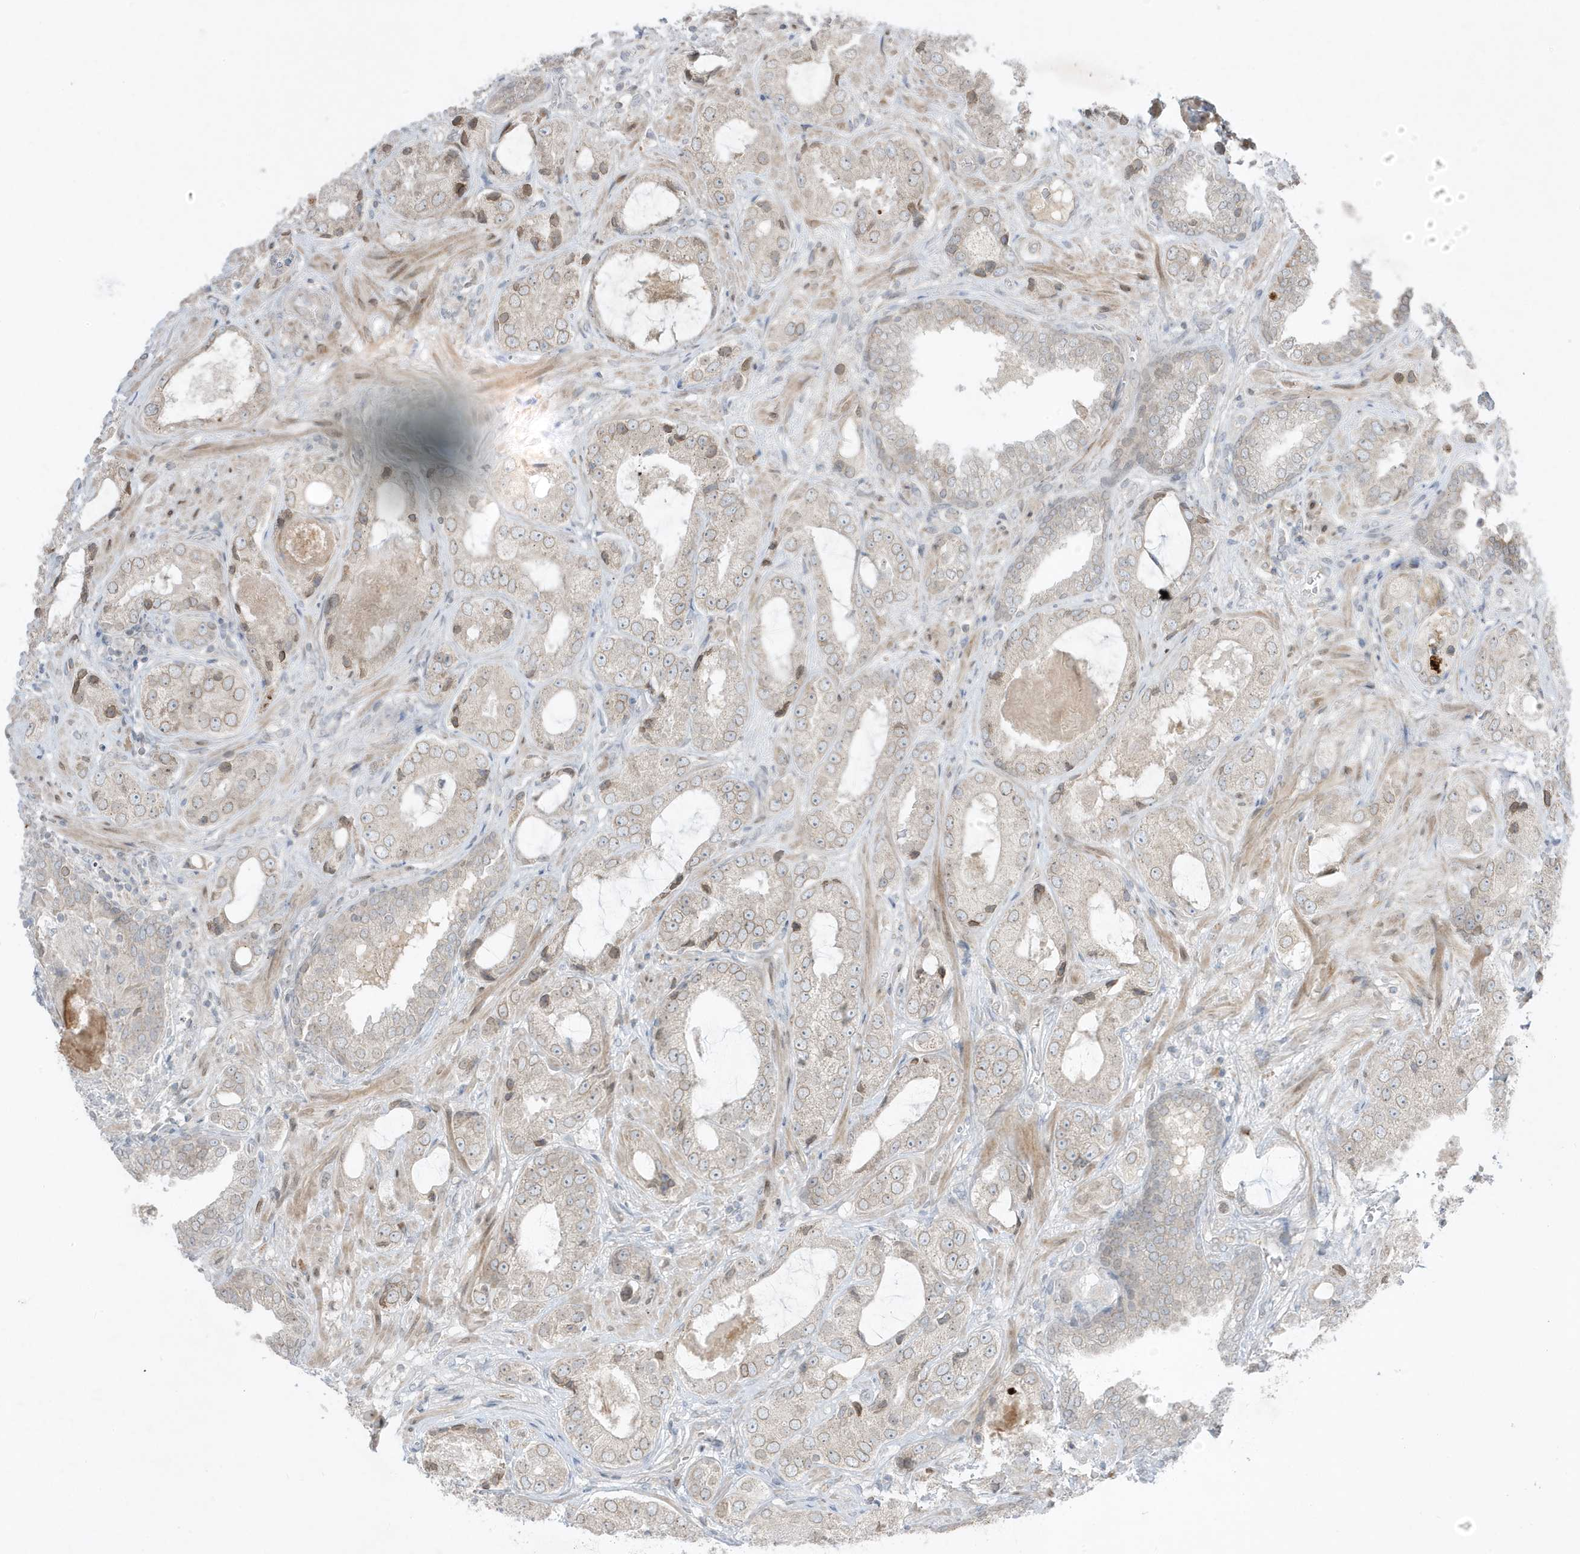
{"staining": {"intensity": "weak", "quantity": ">75%", "location": "cytoplasmic/membranous"}, "tissue": "prostate cancer", "cell_type": "Tumor cells", "image_type": "cancer", "snomed": [{"axis": "morphology", "description": "Normal tissue, NOS"}, {"axis": "morphology", "description": "Adenocarcinoma, High grade"}, {"axis": "topography", "description": "Prostate"}, {"axis": "topography", "description": "Peripheral nerve tissue"}], "caption": "The micrograph displays staining of prostate cancer (high-grade adenocarcinoma), revealing weak cytoplasmic/membranous protein expression (brown color) within tumor cells.", "gene": "FNDC1", "patient": {"sex": "male", "age": 59}}